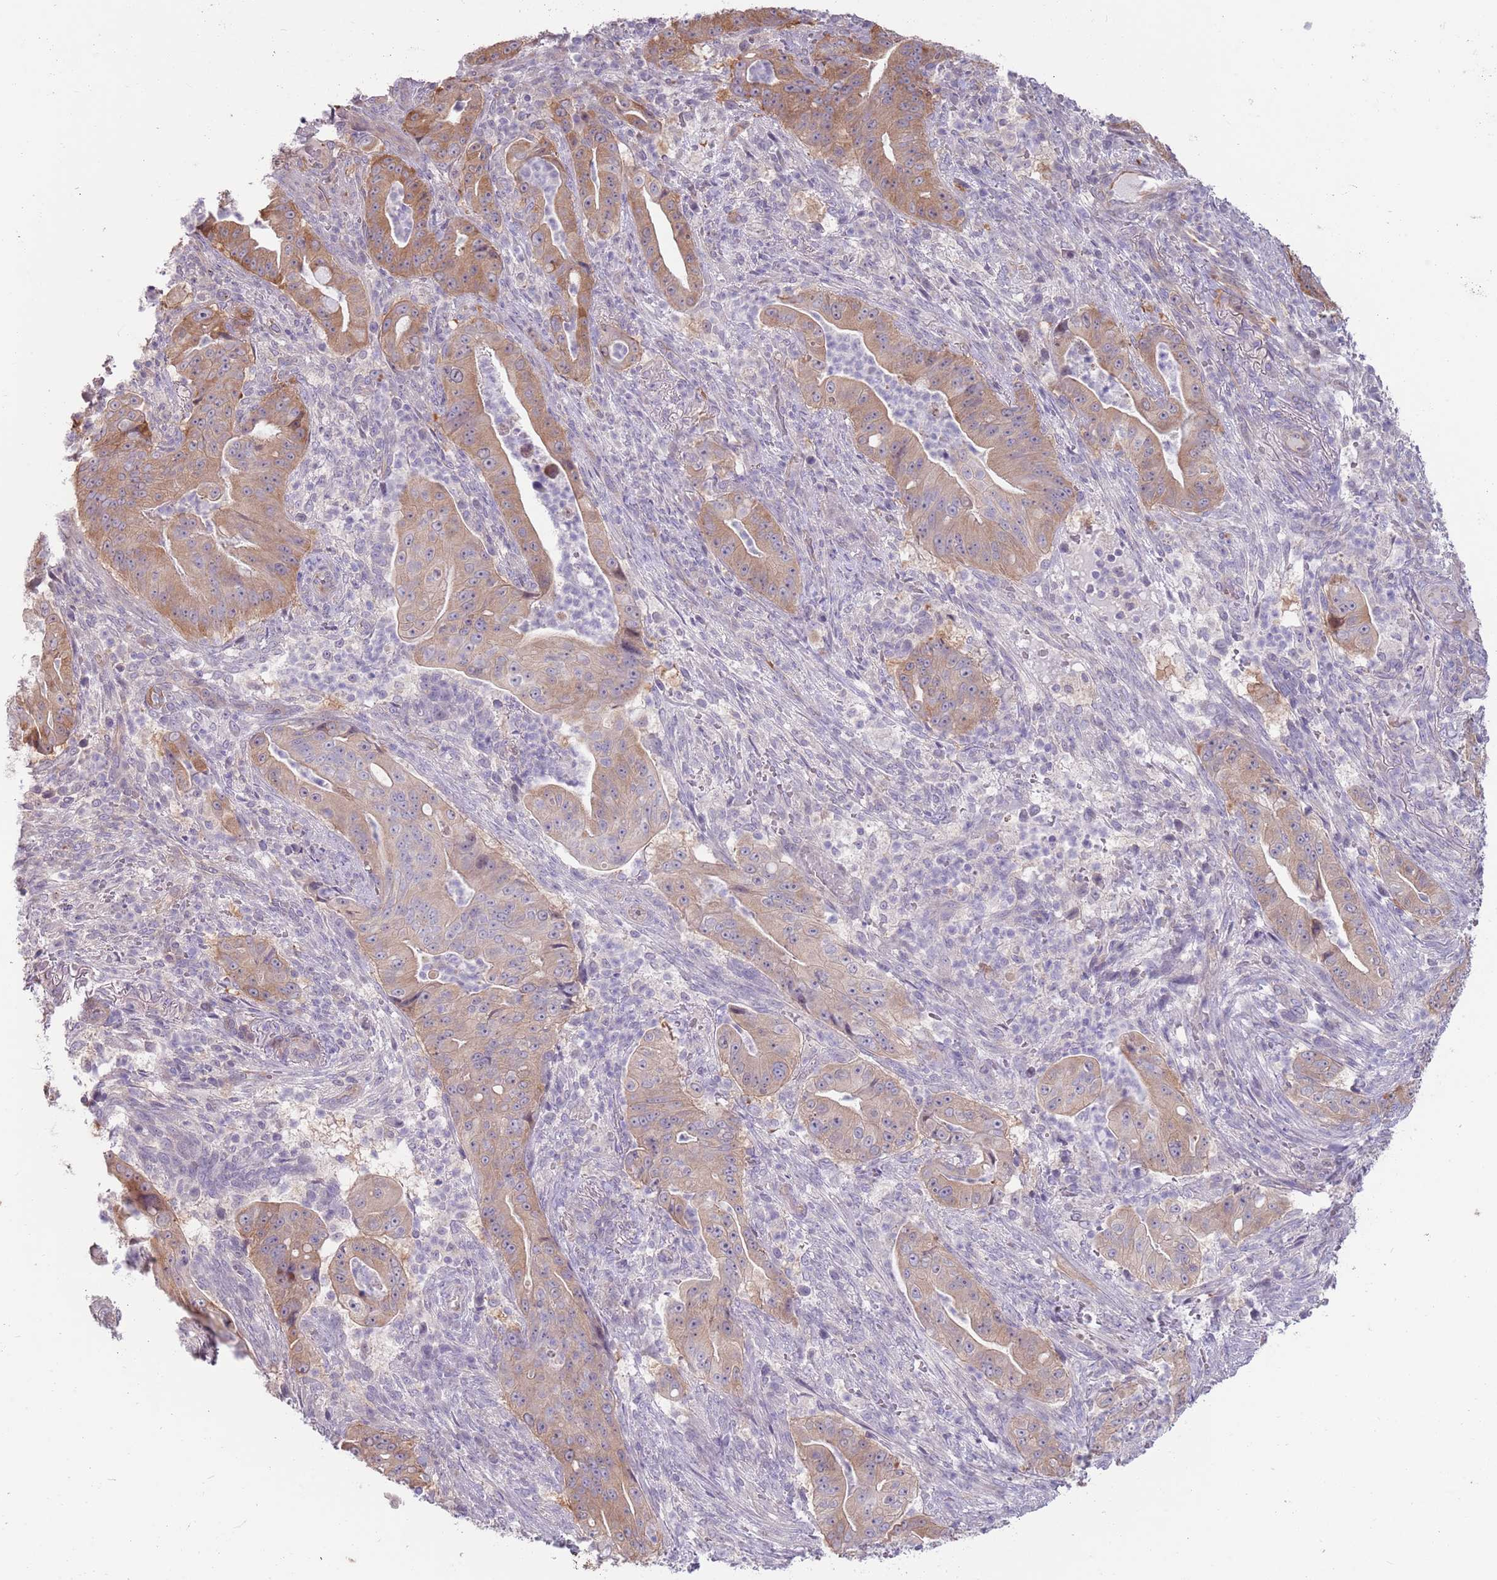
{"staining": {"intensity": "moderate", "quantity": "<25%", "location": "cytoplasmic/membranous"}, "tissue": "pancreatic cancer", "cell_type": "Tumor cells", "image_type": "cancer", "snomed": [{"axis": "morphology", "description": "Adenocarcinoma, NOS"}, {"axis": "topography", "description": "Pancreas"}], "caption": "An image showing moderate cytoplasmic/membranous expression in approximately <25% of tumor cells in pancreatic adenocarcinoma, as visualized by brown immunohistochemical staining.", "gene": "LDHD", "patient": {"sex": "male", "age": 71}}